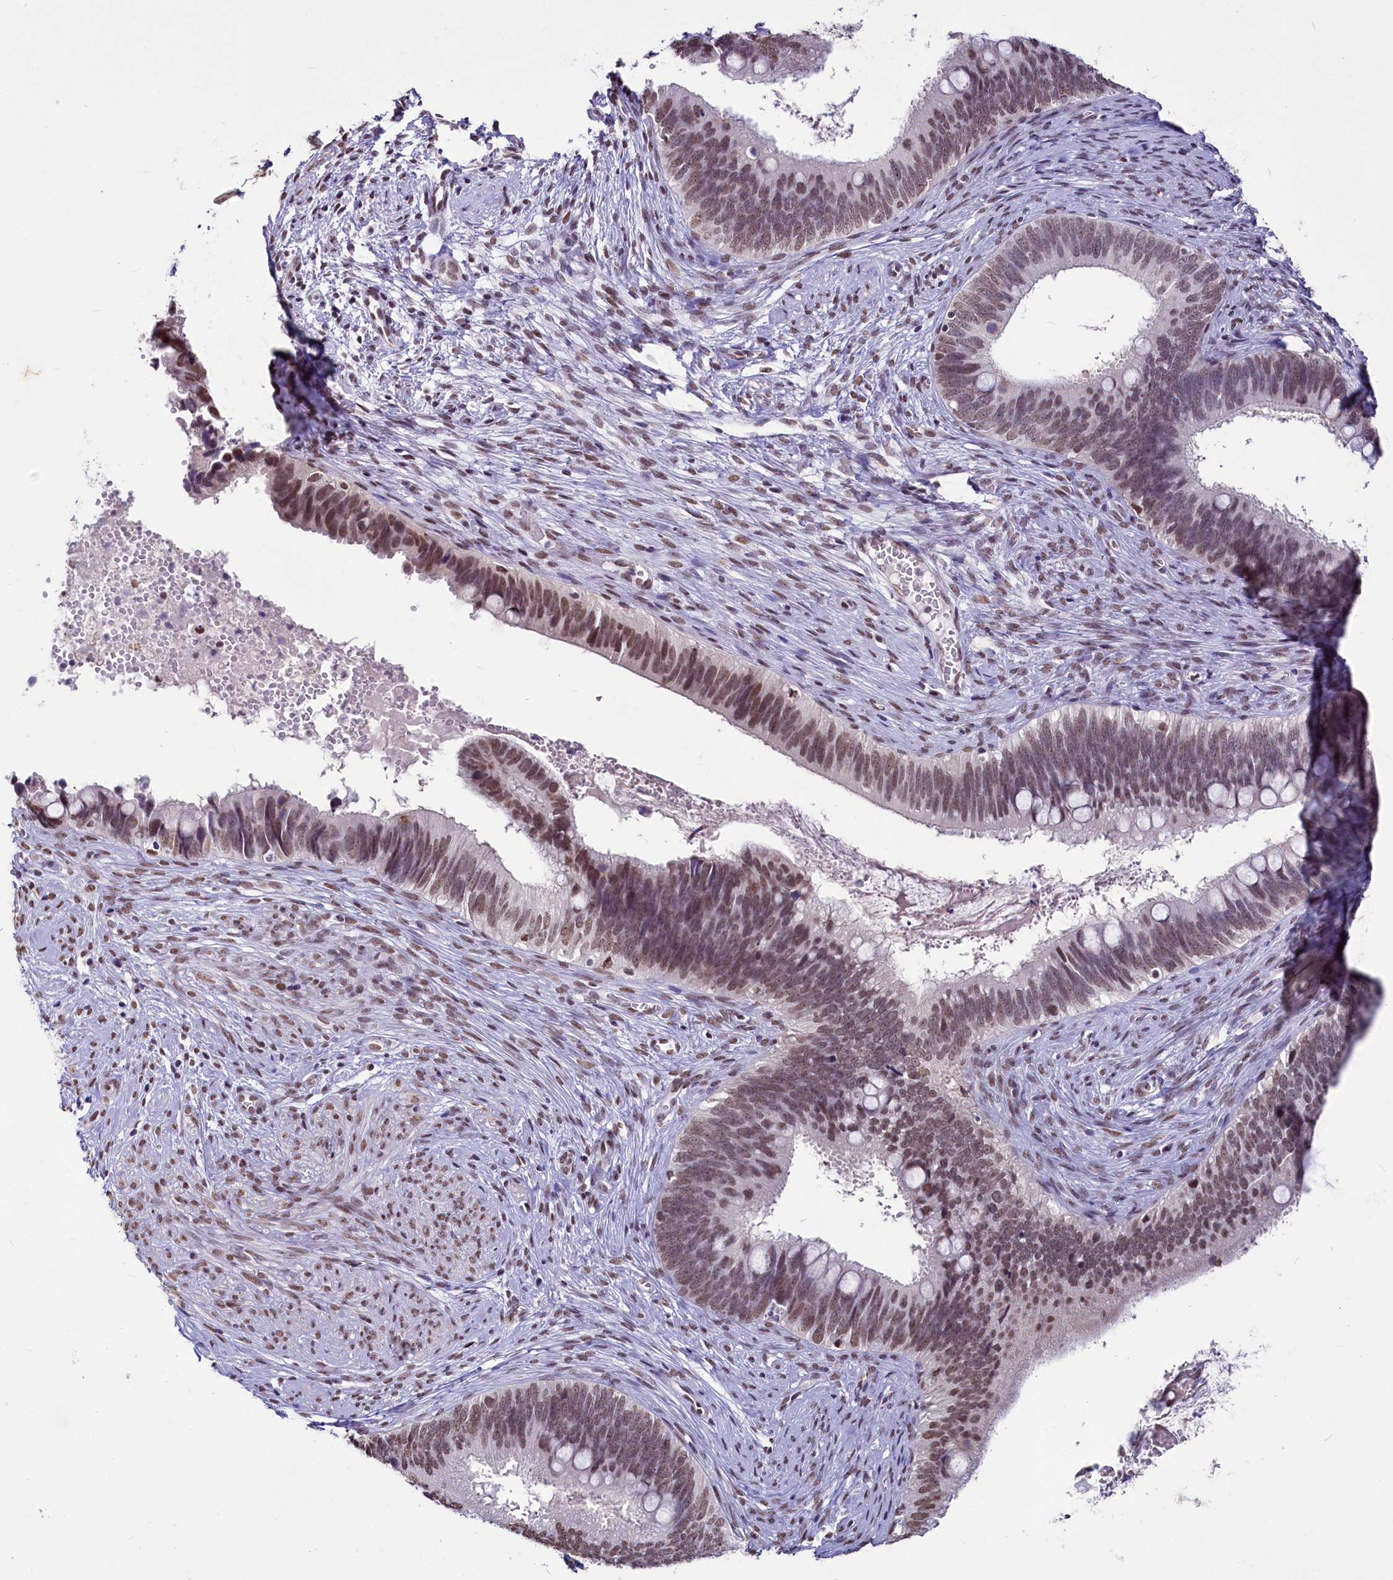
{"staining": {"intensity": "moderate", "quantity": ">75%", "location": "nuclear"}, "tissue": "cervical cancer", "cell_type": "Tumor cells", "image_type": "cancer", "snomed": [{"axis": "morphology", "description": "Adenocarcinoma, NOS"}, {"axis": "topography", "description": "Cervix"}], "caption": "Human cervical cancer stained for a protein (brown) exhibits moderate nuclear positive positivity in about >75% of tumor cells.", "gene": "PARPBP", "patient": {"sex": "female", "age": 42}}